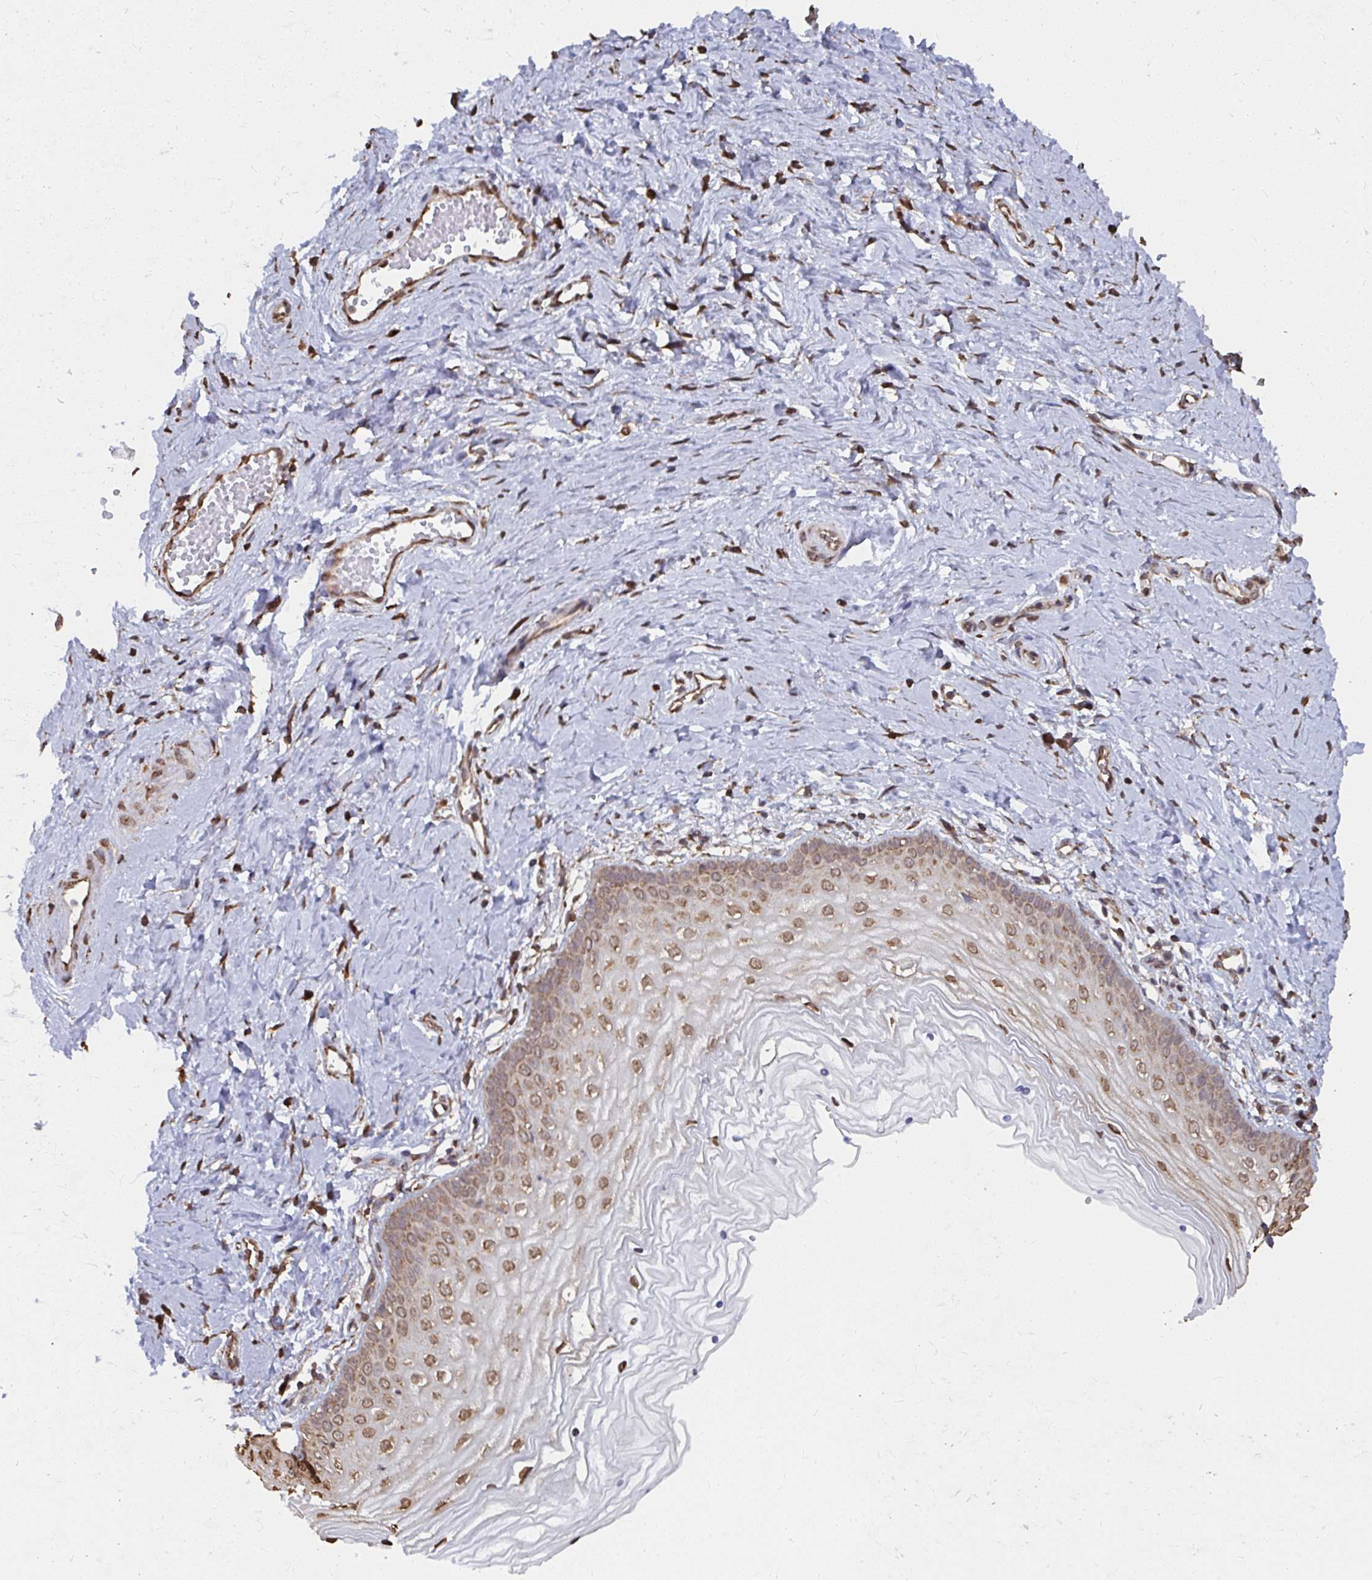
{"staining": {"intensity": "moderate", "quantity": ">75%", "location": "cytoplasmic/membranous"}, "tissue": "vagina", "cell_type": "Squamous epithelial cells", "image_type": "normal", "snomed": [{"axis": "morphology", "description": "Normal tissue, NOS"}, {"axis": "topography", "description": "Vagina"}], "caption": "Immunohistochemical staining of benign human vagina shows >75% levels of moderate cytoplasmic/membranous protein positivity in approximately >75% of squamous epithelial cells. The staining was performed using DAB (3,3'-diaminobenzidine), with brown indicating positive protein expression. Nuclei are stained blue with hematoxylin.", "gene": "SYNCRIP", "patient": {"sex": "female", "age": 38}}